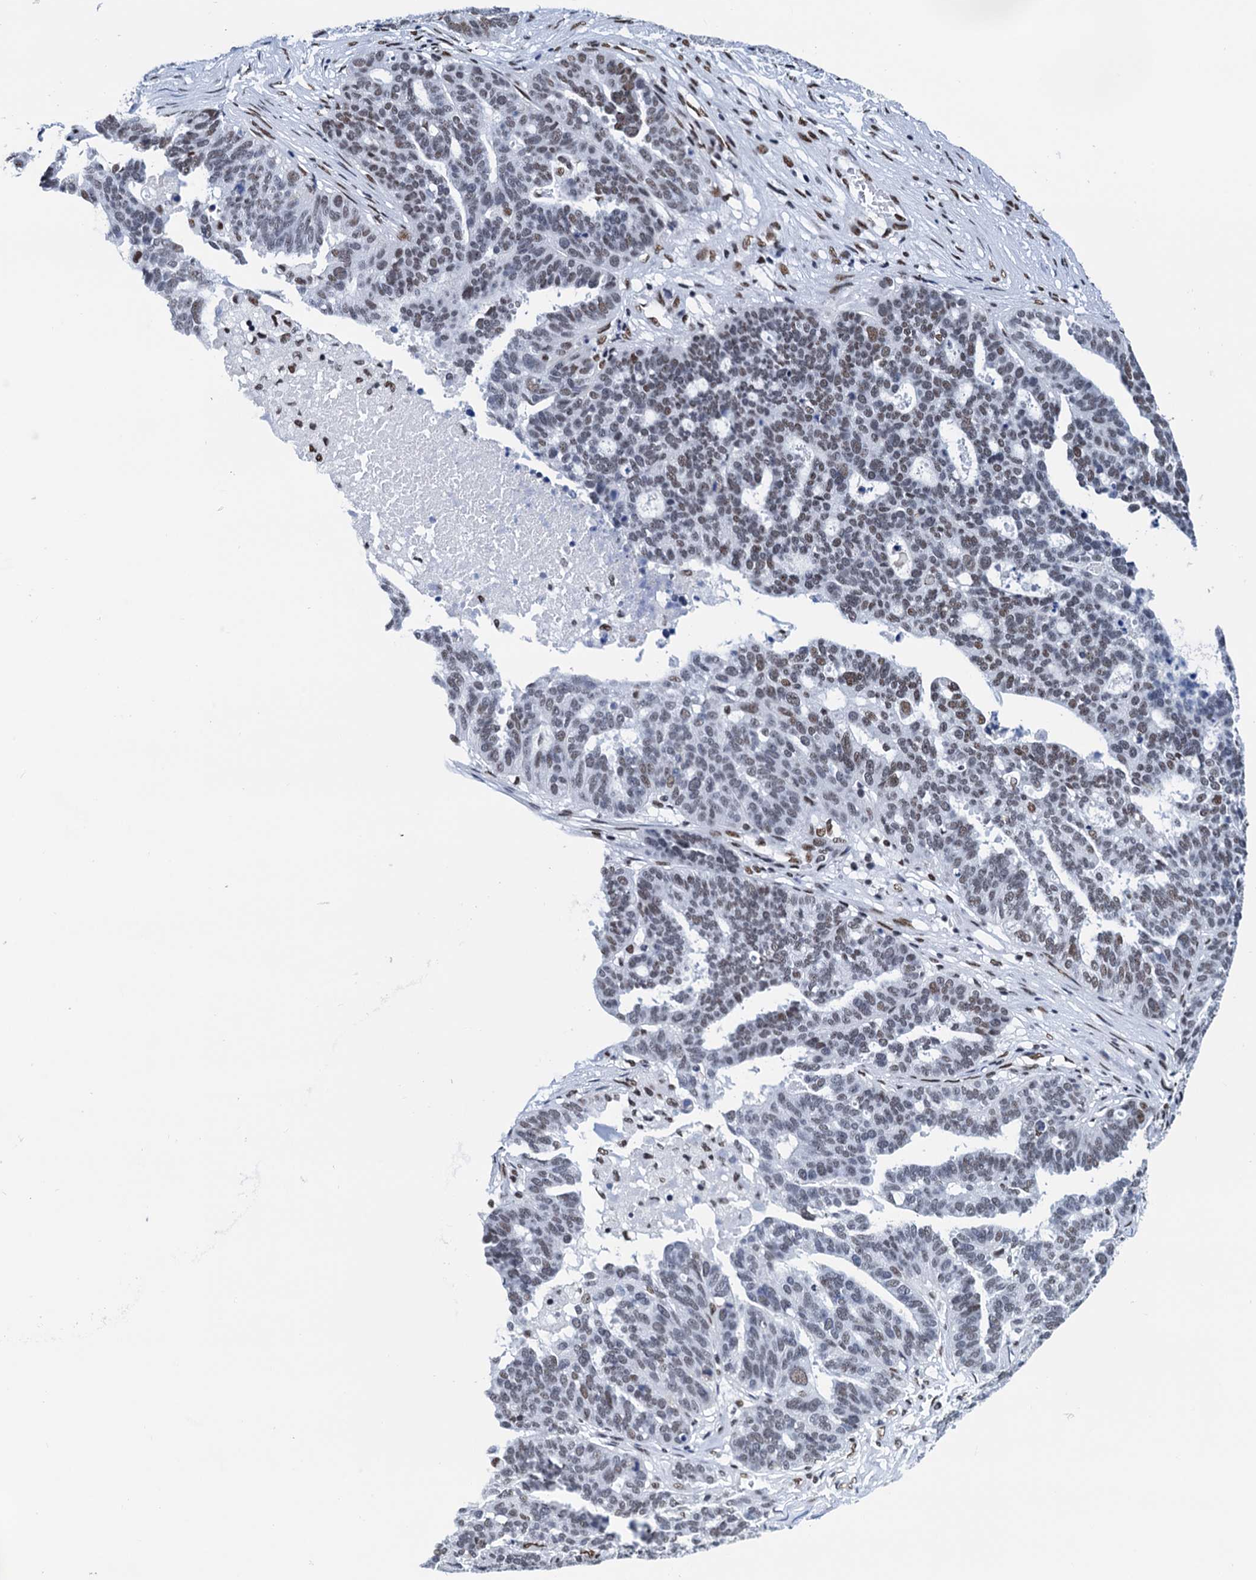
{"staining": {"intensity": "weak", "quantity": "<25%", "location": "nuclear"}, "tissue": "ovarian cancer", "cell_type": "Tumor cells", "image_type": "cancer", "snomed": [{"axis": "morphology", "description": "Cystadenocarcinoma, serous, NOS"}, {"axis": "topography", "description": "Ovary"}], "caption": "High magnification brightfield microscopy of ovarian serous cystadenocarcinoma stained with DAB (brown) and counterstained with hematoxylin (blue): tumor cells show no significant expression.", "gene": "SLTM", "patient": {"sex": "female", "age": 59}}